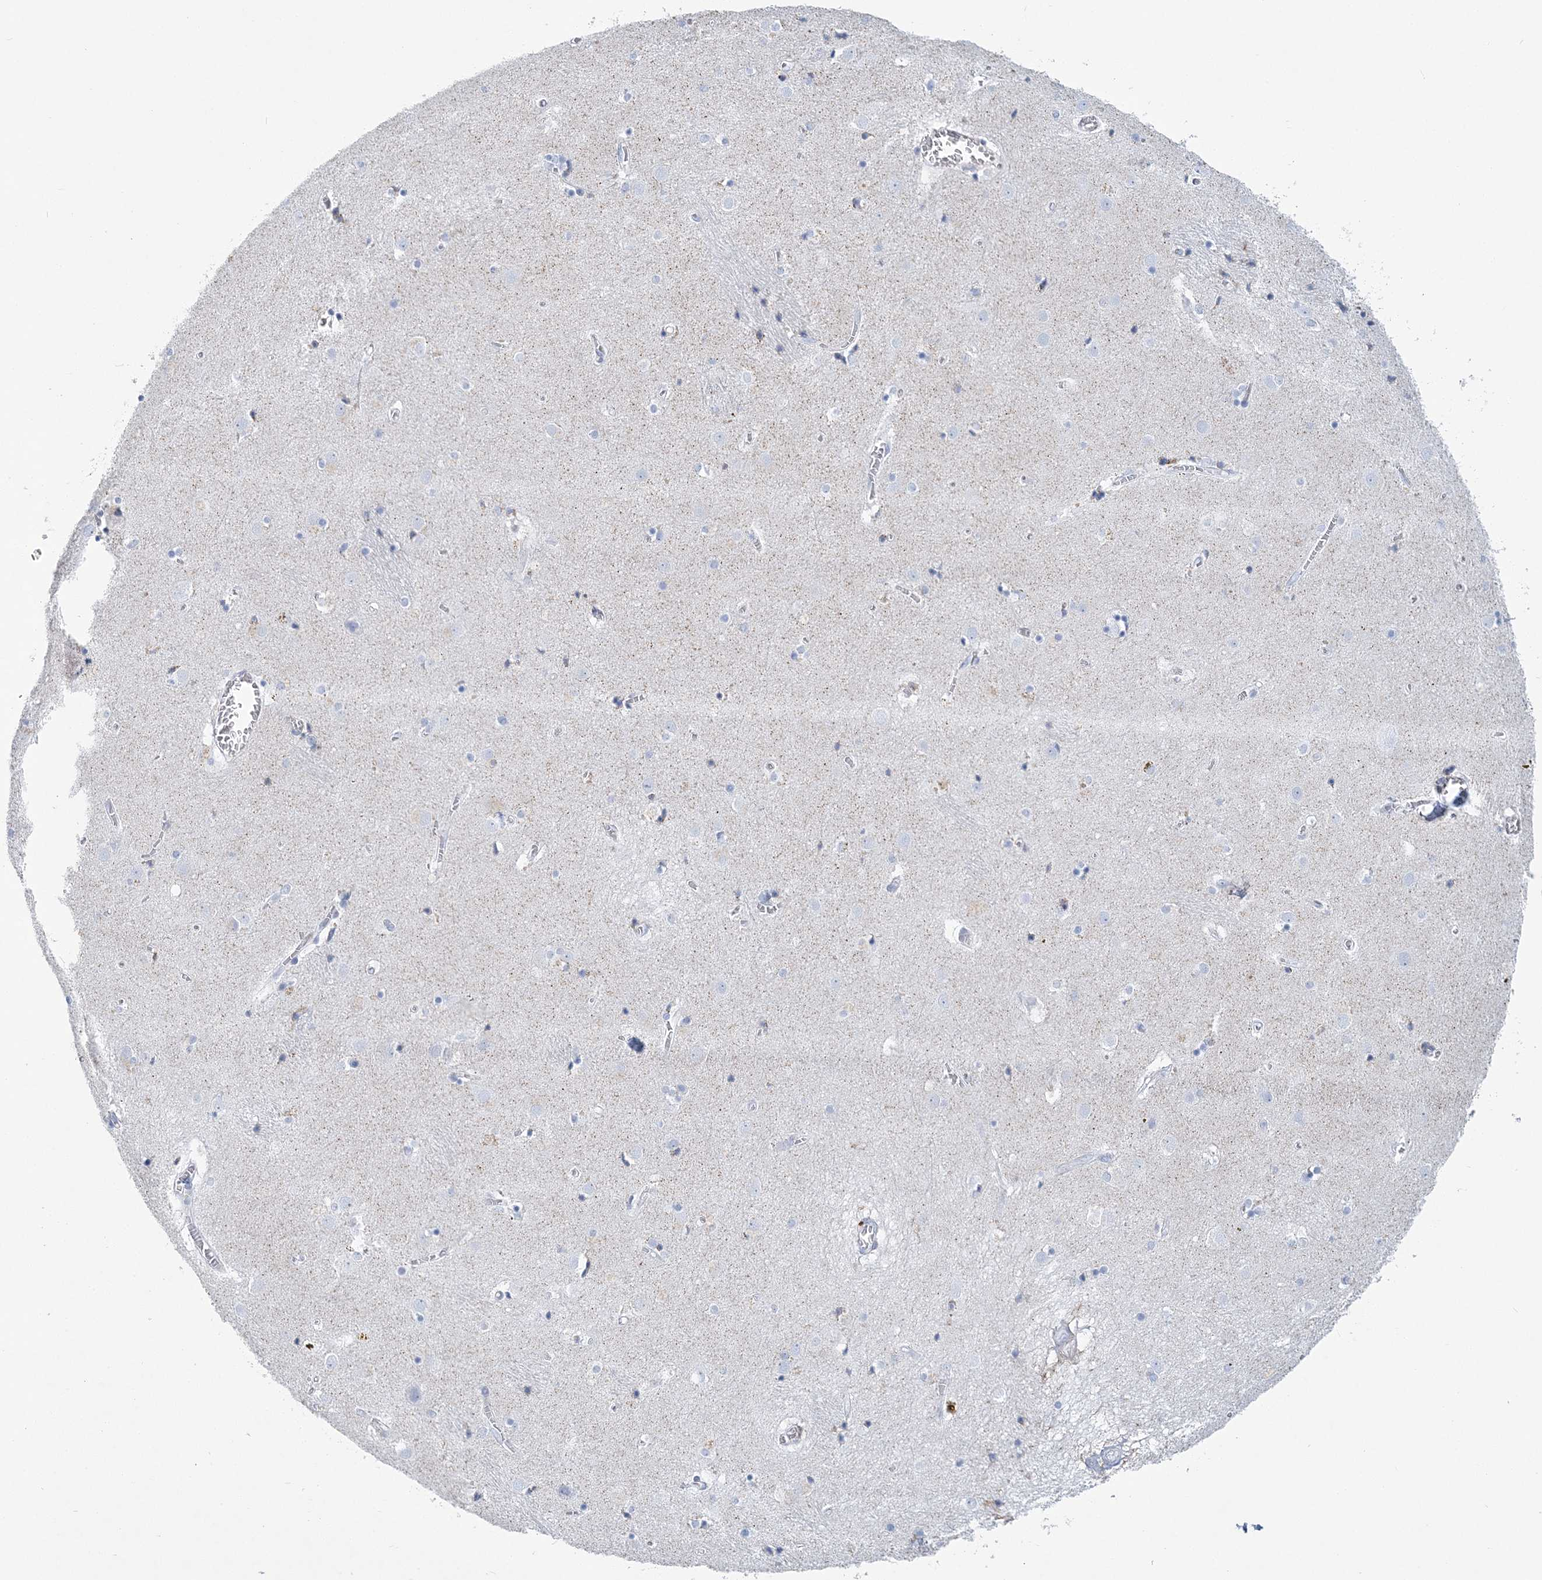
{"staining": {"intensity": "negative", "quantity": "none", "location": "none"}, "tissue": "caudate", "cell_type": "Glial cells", "image_type": "normal", "snomed": [{"axis": "morphology", "description": "Normal tissue, NOS"}, {"axis": "topography", "description": "Lateral ventricle wall"}], "caption": "A histopathology image of human caudate is negative for staining in glial cells.", "gene": "NKX6", "patient": {"sex": "male", "age": 70}}